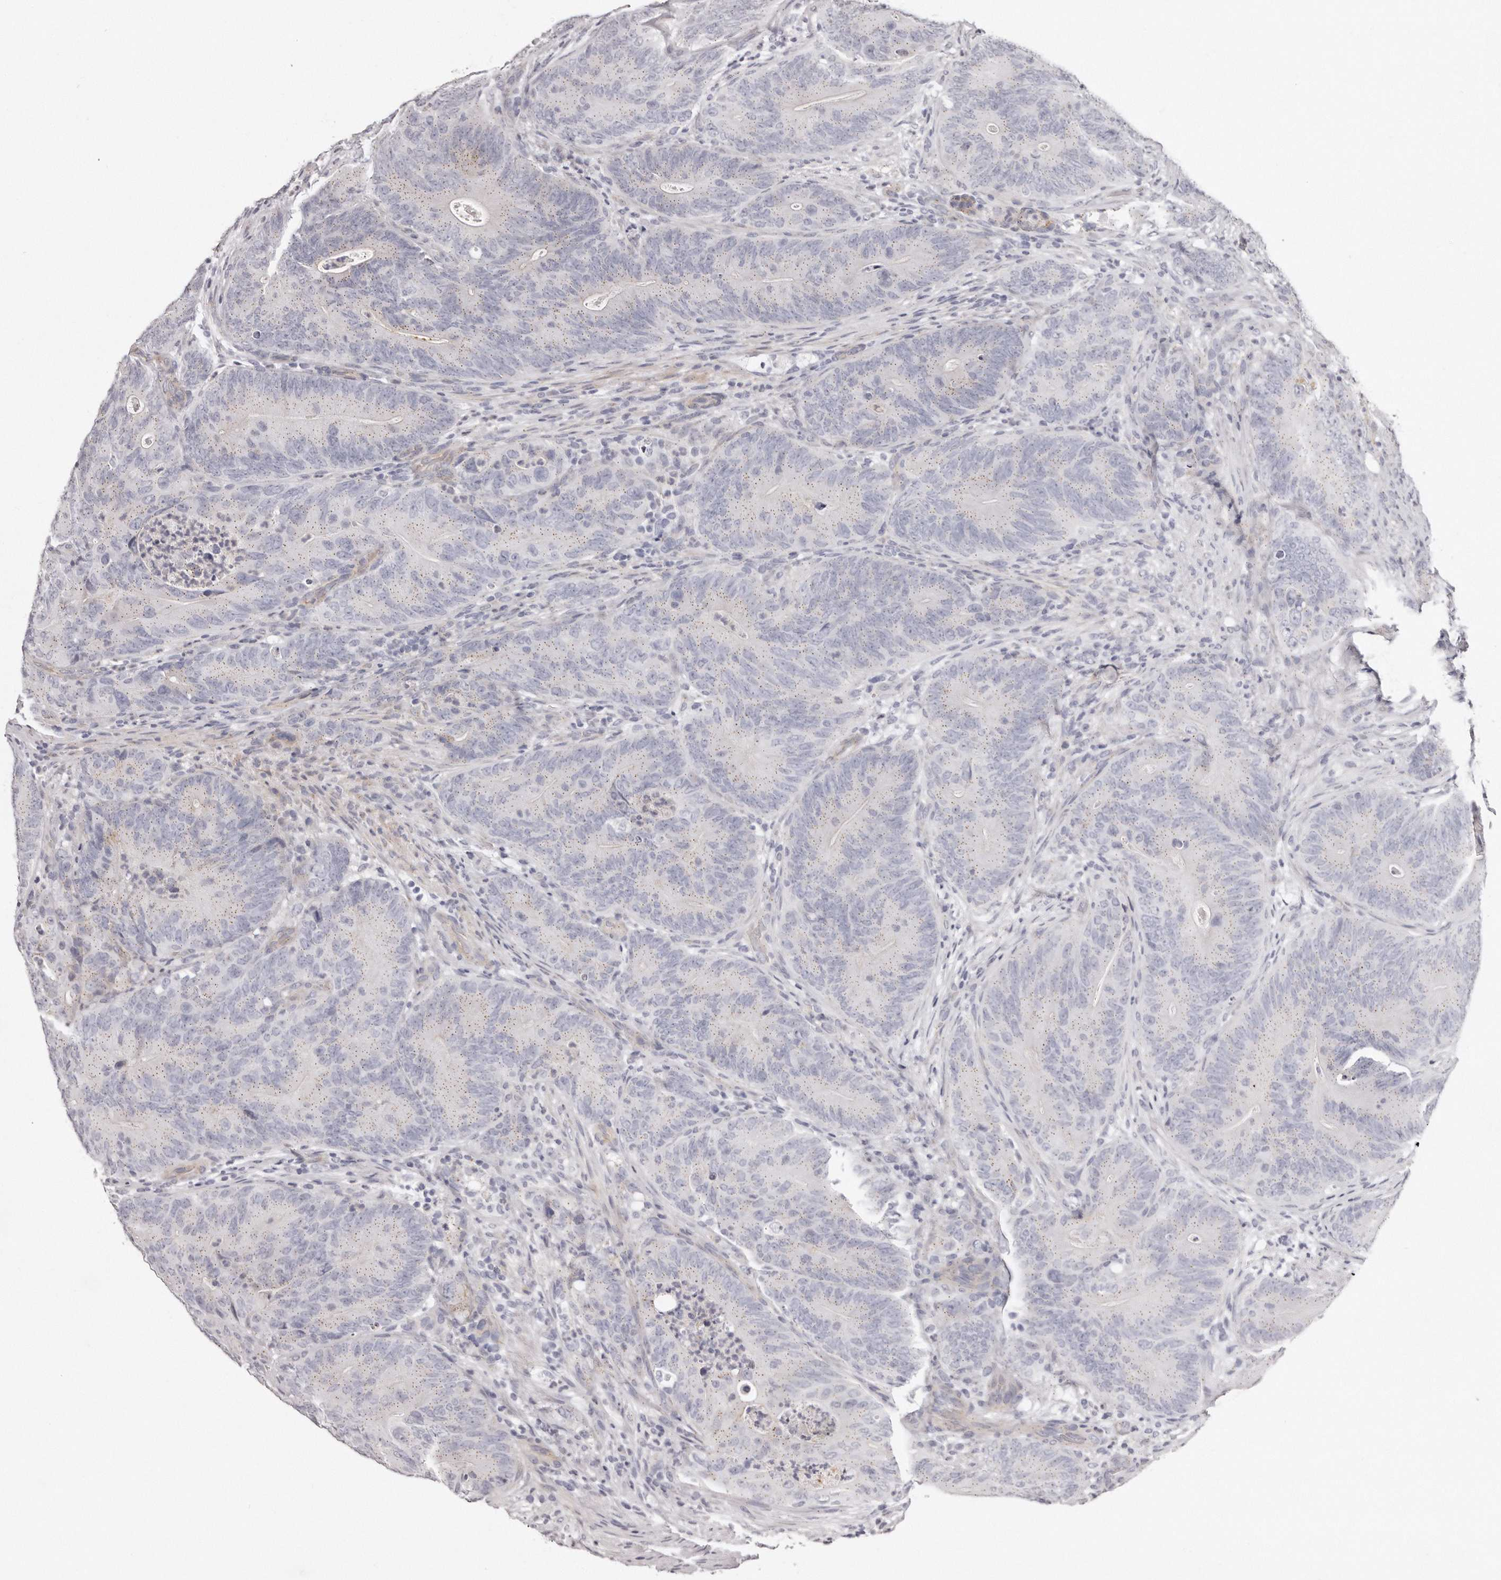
{"staining": {"intensity": "weak", "quantity": "25%-75%", "location": "cytoplasmic/membranous"}, "tissue": "colorectal cancer", "cell_type": "Tumor cells", "image_type": "cancer", "snomed": [{"axis": "morphology", "description": "Normal tissue, NOS"}, {"axis": "topography", "description": "Colon"}], "caption": "Immunohistochemical staining of human colorectal cancer shows low levels of weak cytoplasmic/membranous protein staining in approximately 25%-75% of tumor cells. The protein is stained brown, and the nuclei are stained in blue (DAB (3,3'-diaminobenzidine) IHC with brightfield microscopy, high magnification).", "gene": "PEG10", "patient": {"sex": "female", "age": 82}}